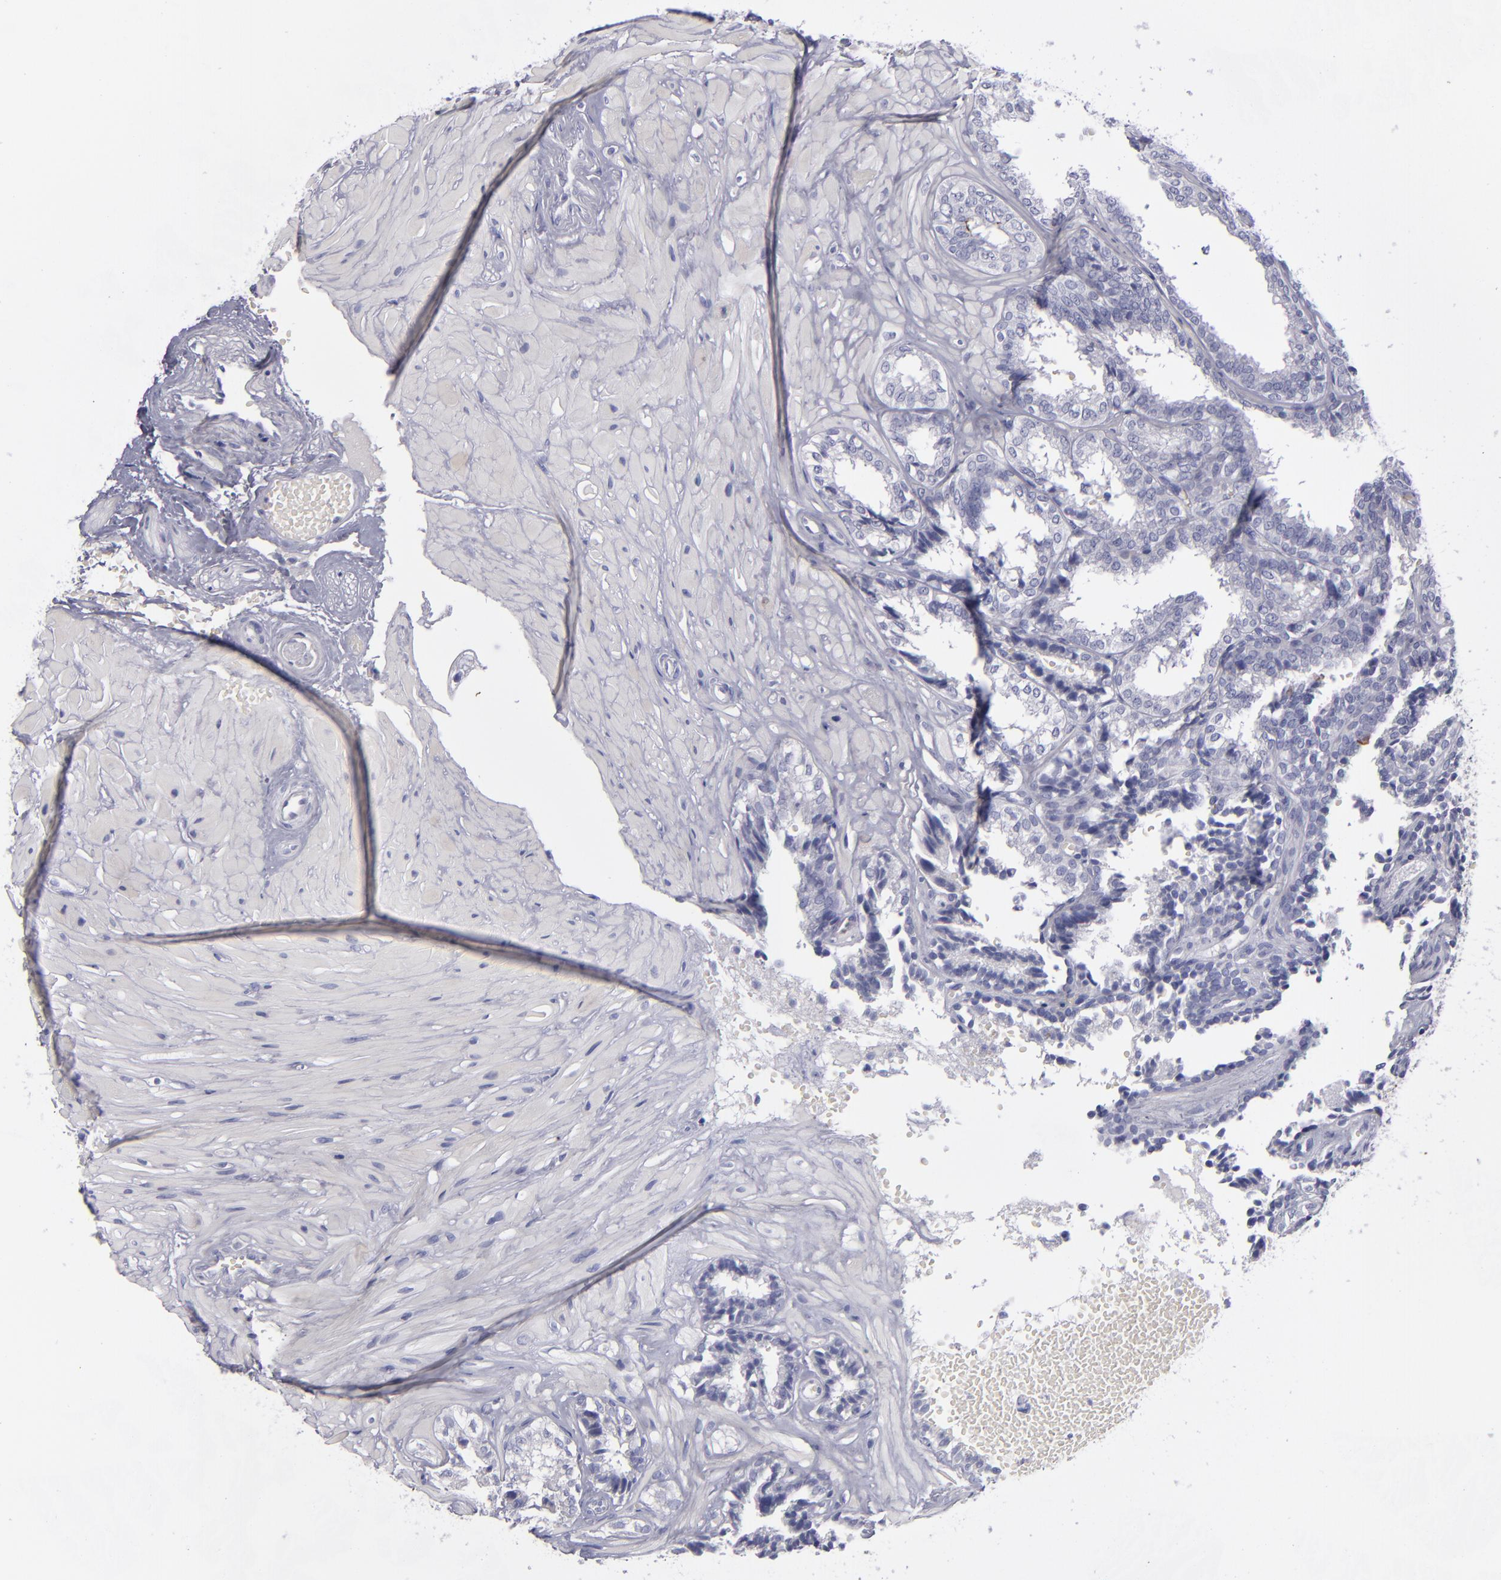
{"staining": {"intensity": "weak", "quantity": "<25%", "location": "cytoplasmic/membranous"}, "tissue": "seminal vesicle", "cell_type": "Glandular cells", "image_type": "normal", "snomed": [{"axis": "morphology", "description": "Normal tissue, NOS"}, {"axis": "topography", "description": "Seminal veicle"}], "caption": "DAB immunohistochemical staining of normal human seminal vesicle reveals no significant expression in glandular cells.", "gene": "ANPEP", "patient": {"sex": "male", "age": 26}}